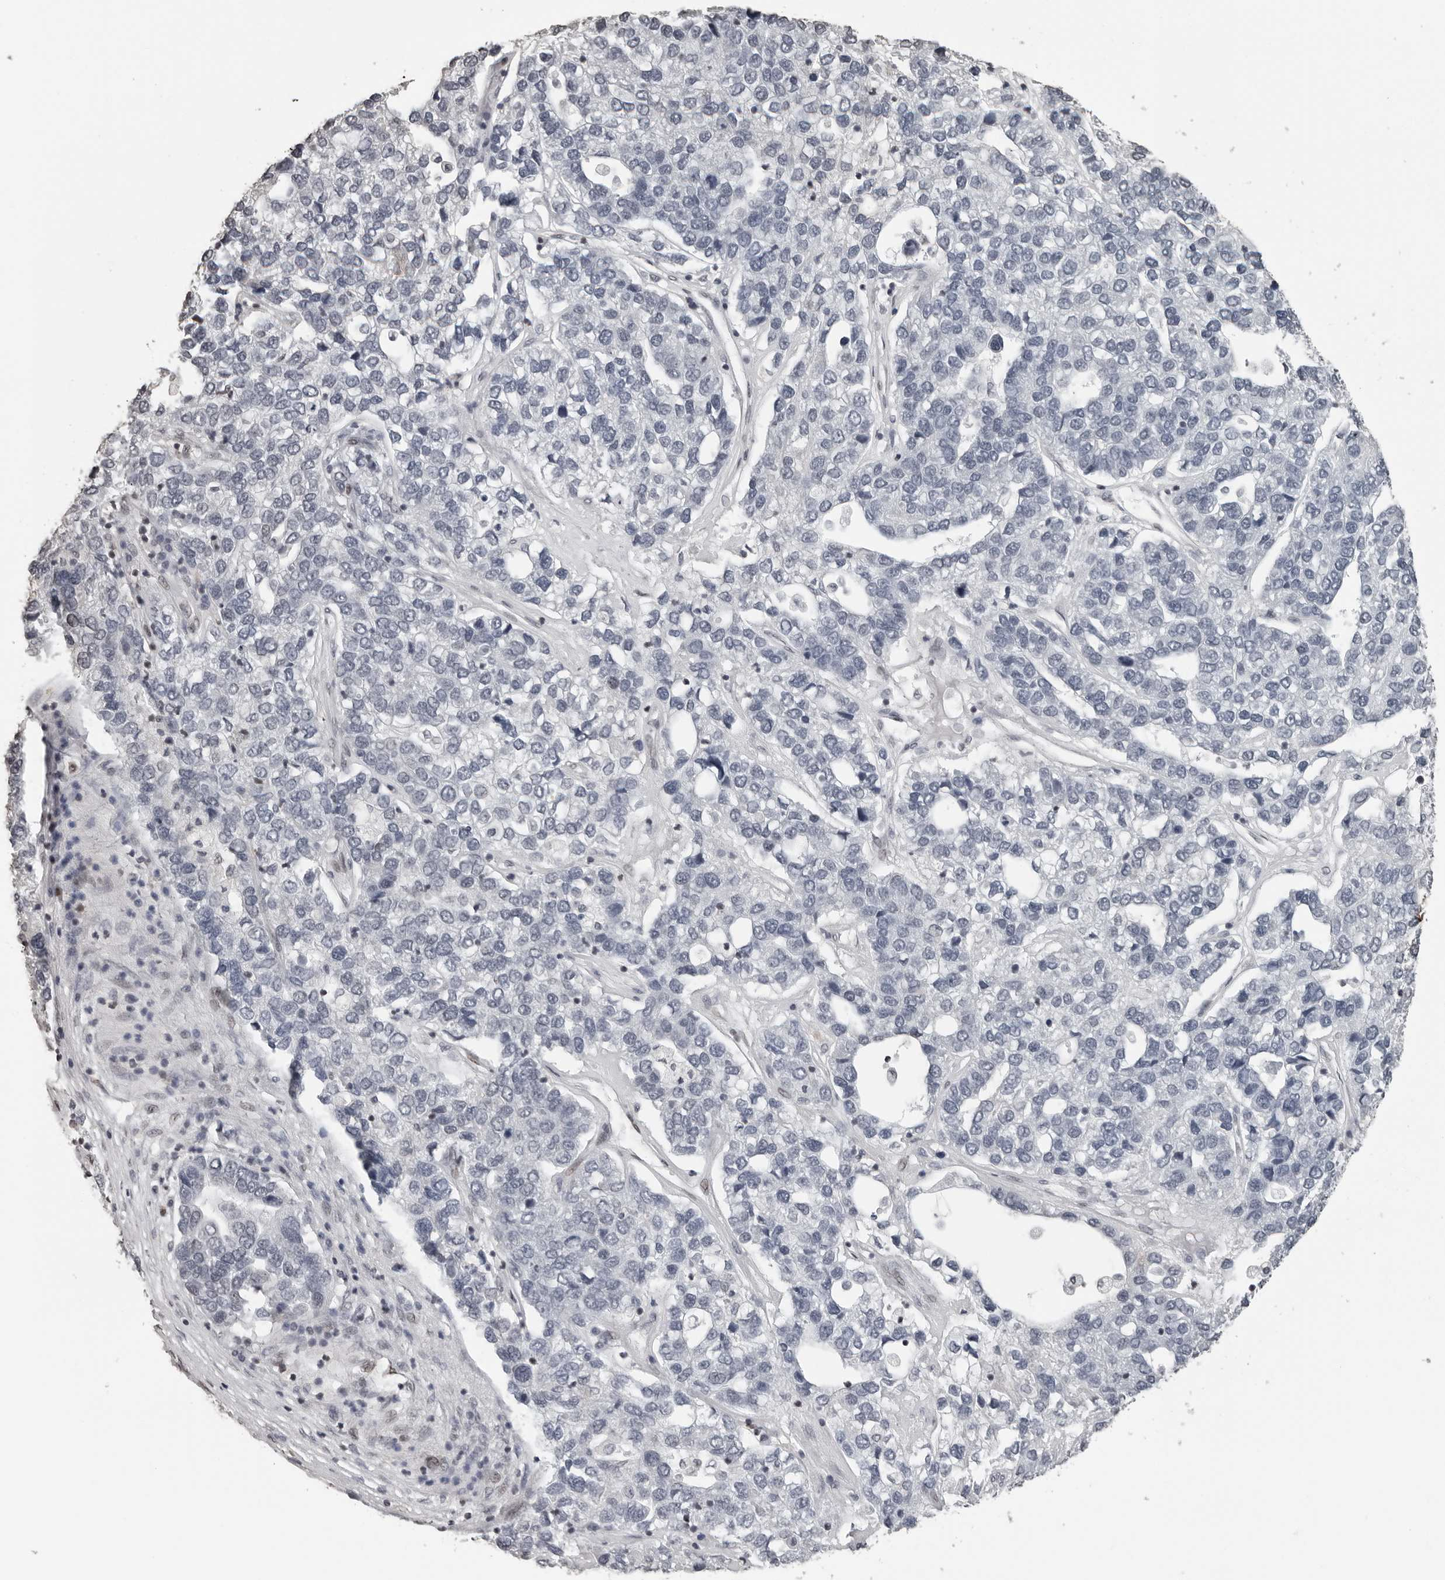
{"staining": {"intensity": "negative", "quantity": "none", "location": "none"}, "tissue": "pancreatic cancer", "cell_type": "Tumor cells", "image_type": "cancer", "snomed": [{"axis": "morphology", "description": "Adenocarcinoma, NOS"}, {"axis": "topography", "description": "Pancreas"}], "caption": "High magnification brightfield microscopy of adenocarcinoma (pancreatic) stained with DAB (3,3'-diaminobenzidine) (brown) and counterstained with hematoxylin (blue): tumor cells show no significant expression.", "gene": "ORC1", "patient": {"sex": "female", "age": 61}}